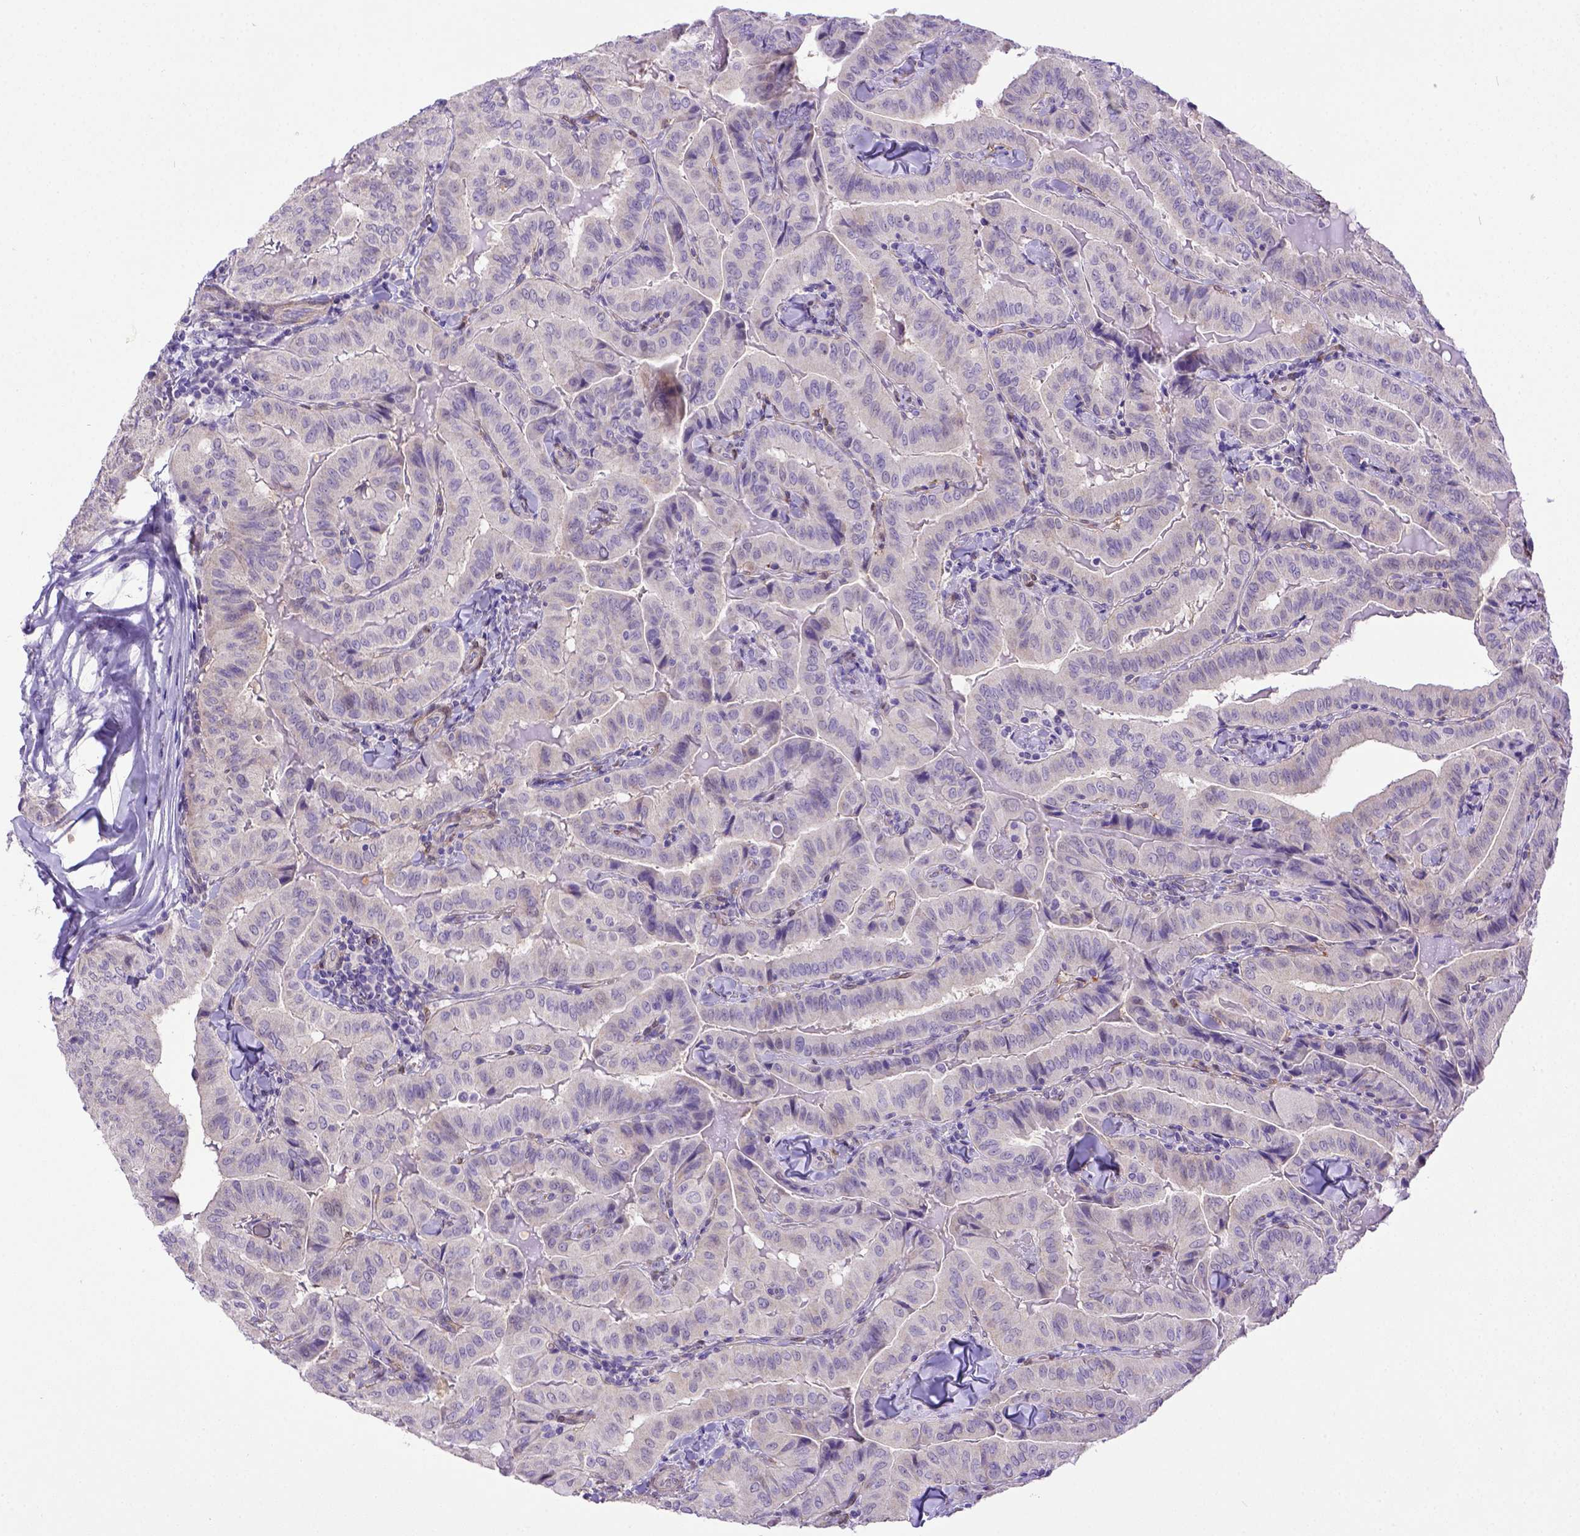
{"staining": {"intensity": "negative", "quantity": "none", "location": "none"}, "tissue": "thyroid cancer", "cell_type": "Tumor cells", "image_type": "cancer", "snomed": [{"axis": "morphology", "description": "Papillary adenocarcinoma, NOS"}, {"axis": "topography", "description": "Thyroid gland"}], "caption": "Tumor cells show no significant protein positivity in thyroid papillary adenocarcinoma.", "gene": "BTN1A1", "patient": {"sex": "female", "age": 68}}